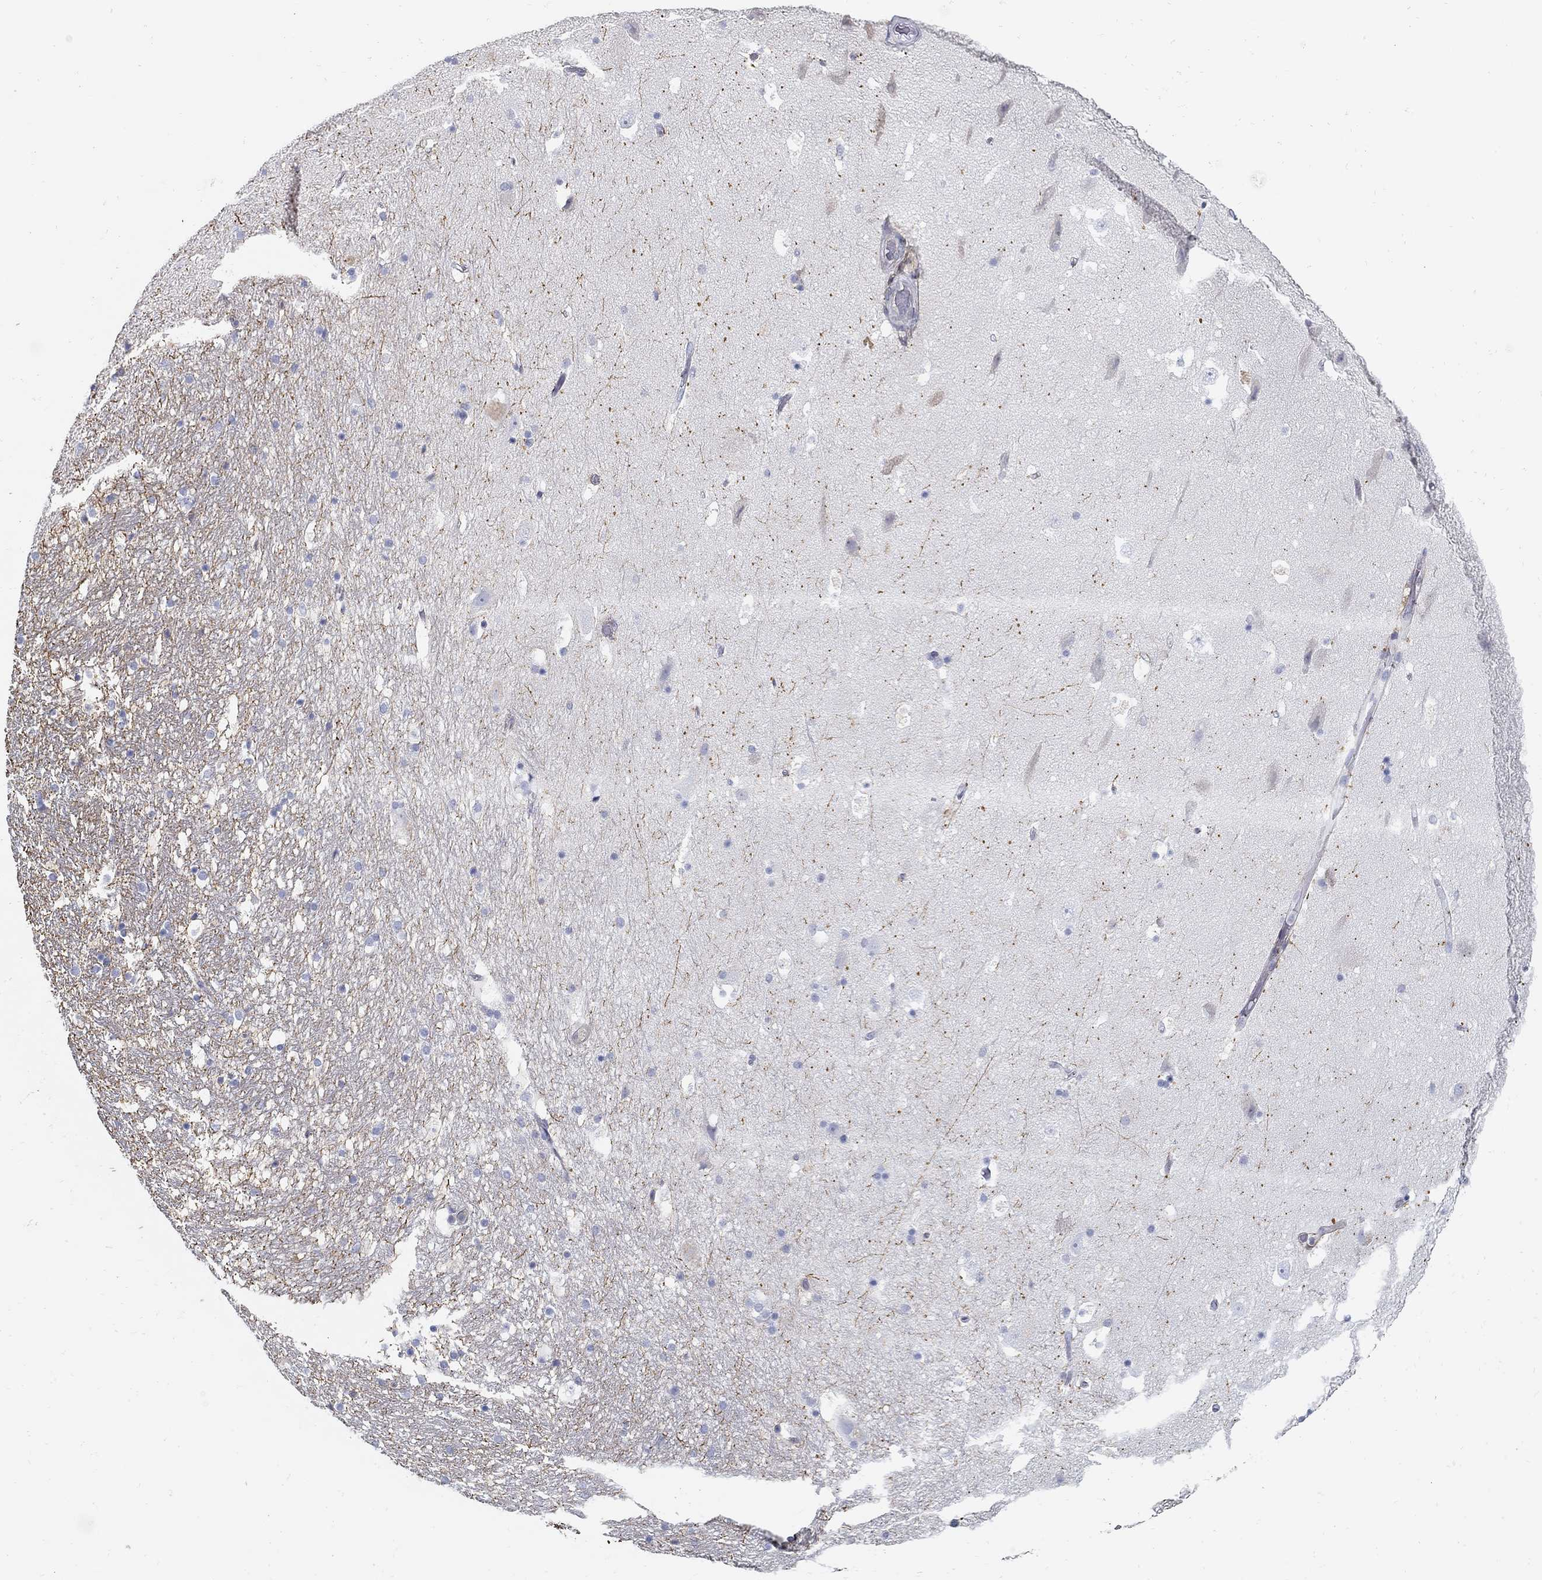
{"staining": {"intensity": "negative", "quantity": "none", "location": "none"}, "tissue": "hippocampus", "cell_type": "Glial cells", "image_type": "normal", "snomed": [{"axis": "morphology", "description": "Normal tissue, NOS"}, {"axis": "topography", "description": "Hippocampus"}], "caption": "Immunohistochemistry (IHC) of unremarkable hippocampus demonstrates no staining in glial cells. (Stains: DAB IHC with hematoxylin counter stain, Microscopy: brightfield microscopy at high magnification).", "gene": "TGFBI", "patient": {"sex": "male", "age": 51}}